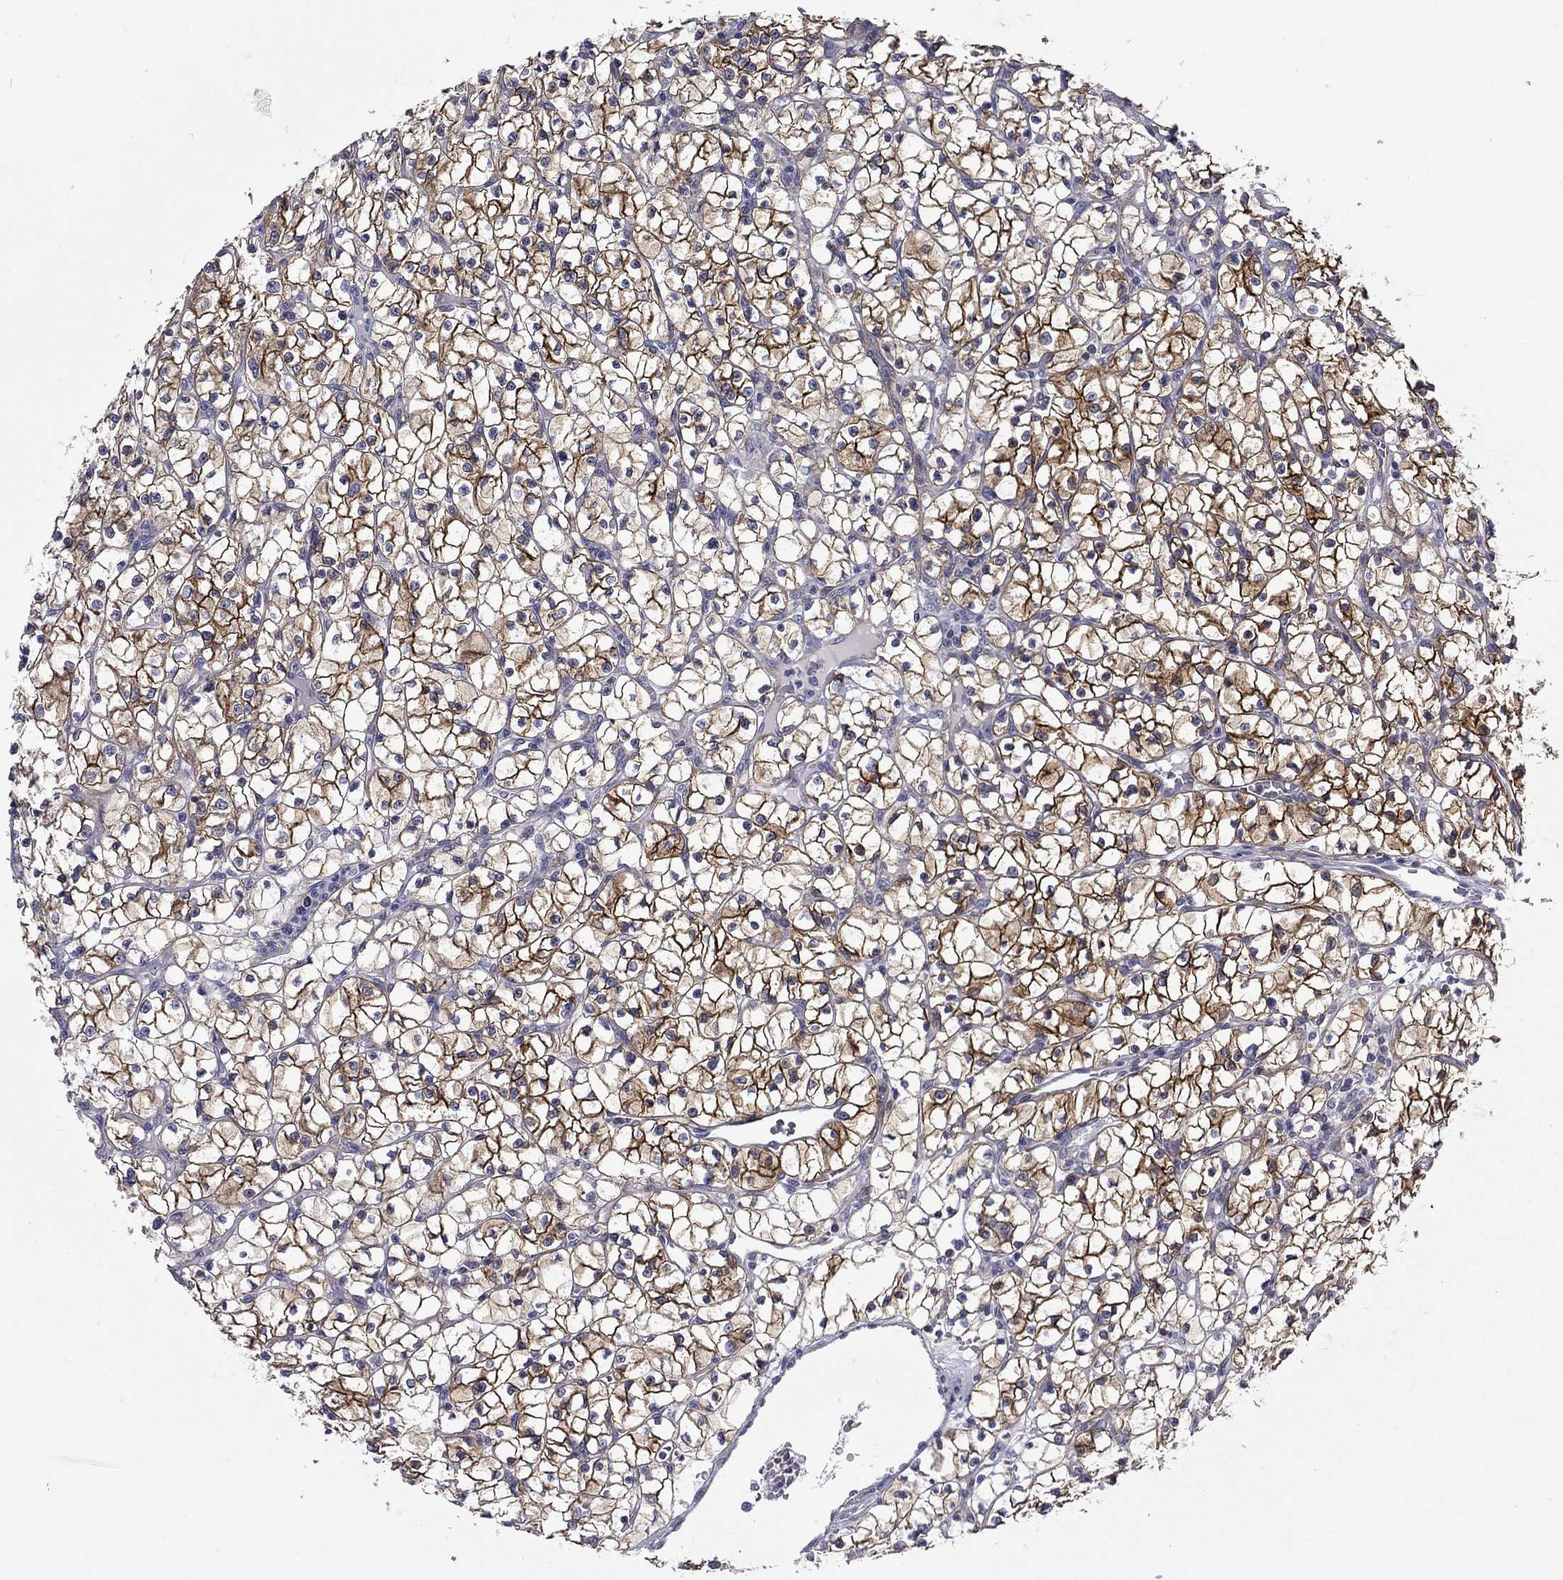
{"staining": {"intensity": "strong", "quantity": "25%-75%", "location": "cytoplasmic/membranous"}, "tissue": "renal cancer", "cell_type": "Tumor cells", "image_type": "cancer", "snomed": [{"axis": "morphology", "description": "Adenocarcinoma, NOS"}, {"axis": "topography", "description": "Kidney"}], "caption": "The histopathology image displays immunohistochemical staining of renal cancer. There is strong cytoplasmic/membranous expression is appreciated in about 25%-75% of tumor cells.", "gene": "LMO7", "patient": {"sex": "female", "age": 64}}